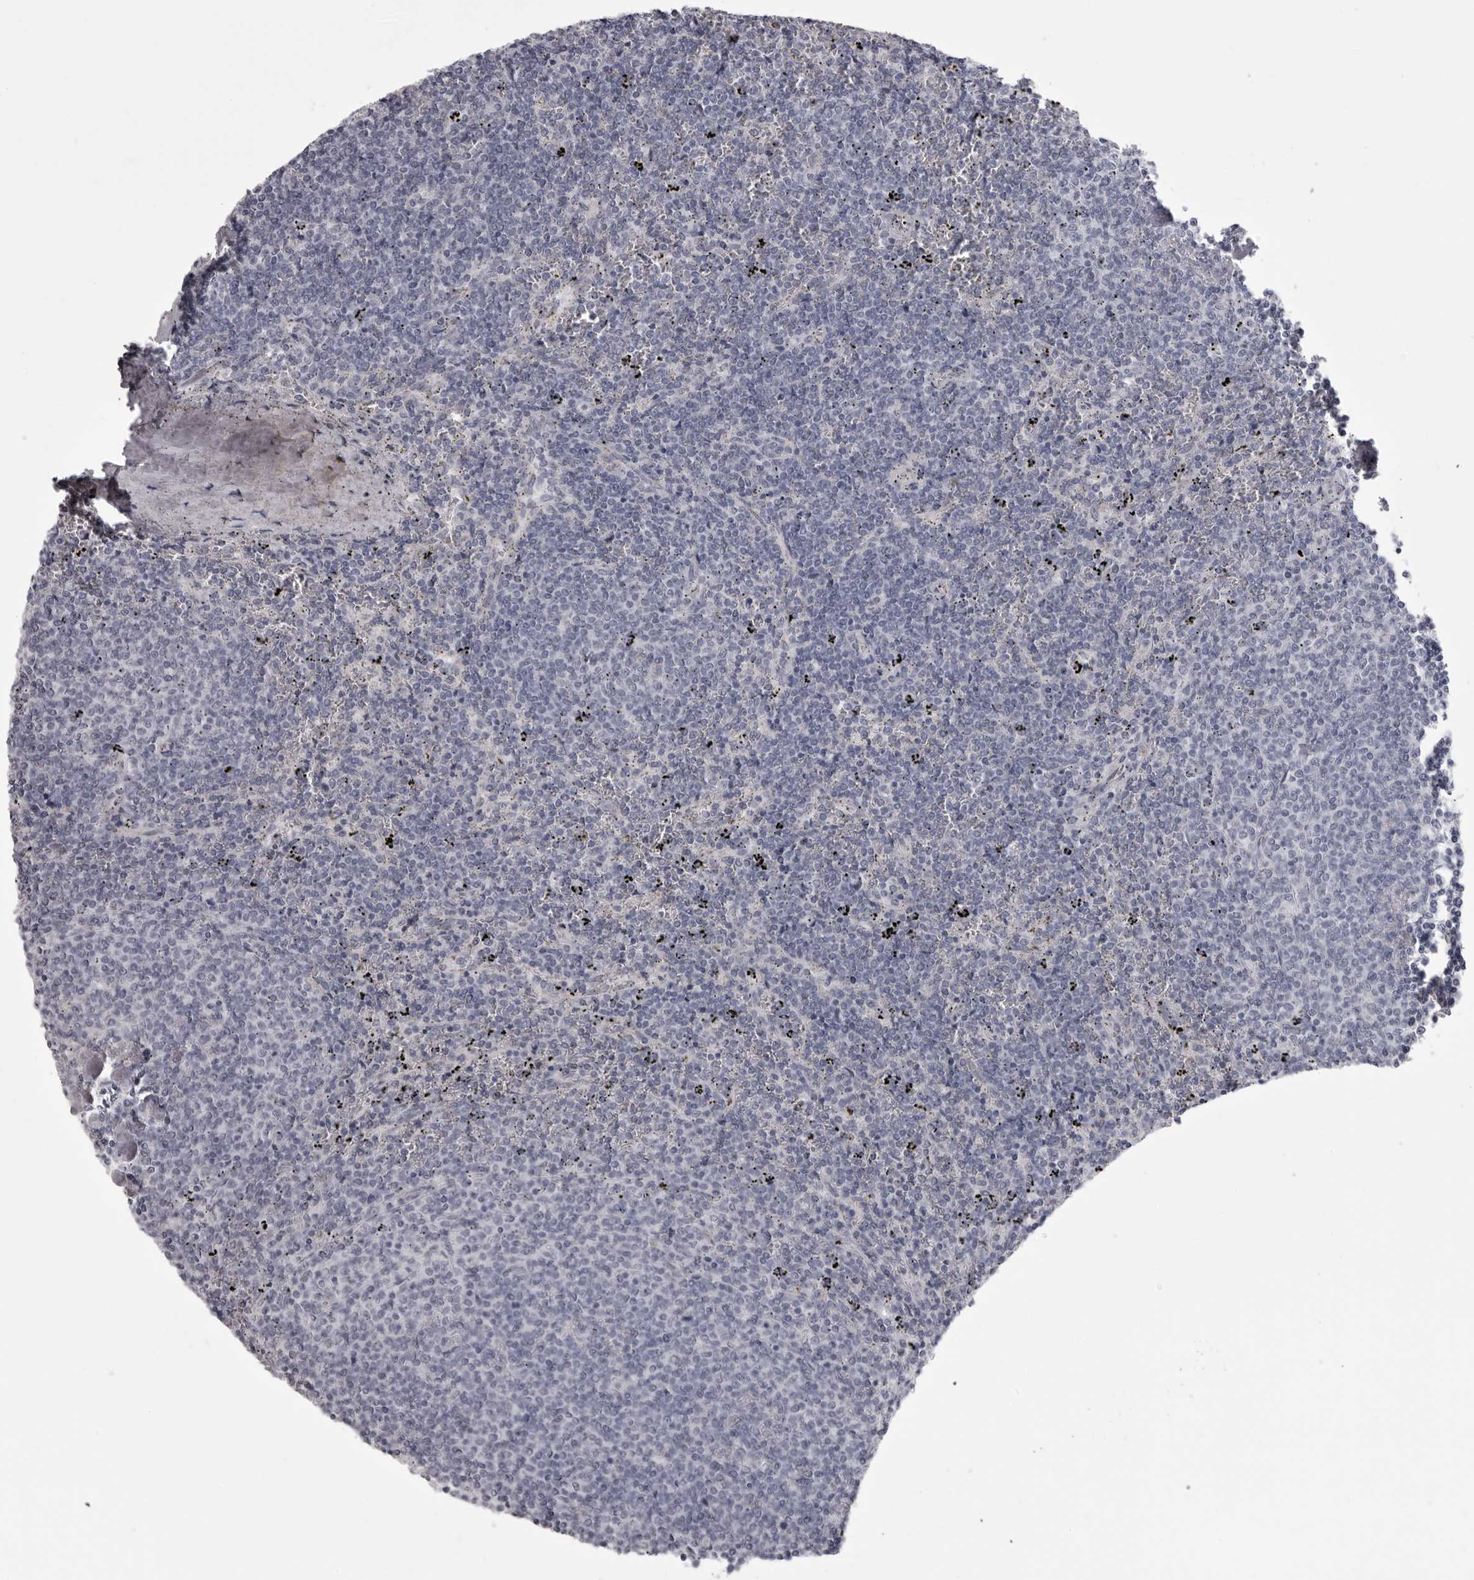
{"staining": {"intensity": "negative", "quantity": "none", "location": "none"}, "tissue": "lymphoma", "cell_type": "Tumor cells", "image_type": "cancer", "snomed": [{"axis": "morphology", "description": "Malignant lymphoma, non-Hodgkin's type, Low grade"}, {"axis": "topography", "description": "Spleen"}], "caption": "Human lymphoma stained for a protein using immunohistochemistry reveals no staining in tumor cells.", "gene": "EPHA10", "patient": {"sex": "female", "age": 50}}